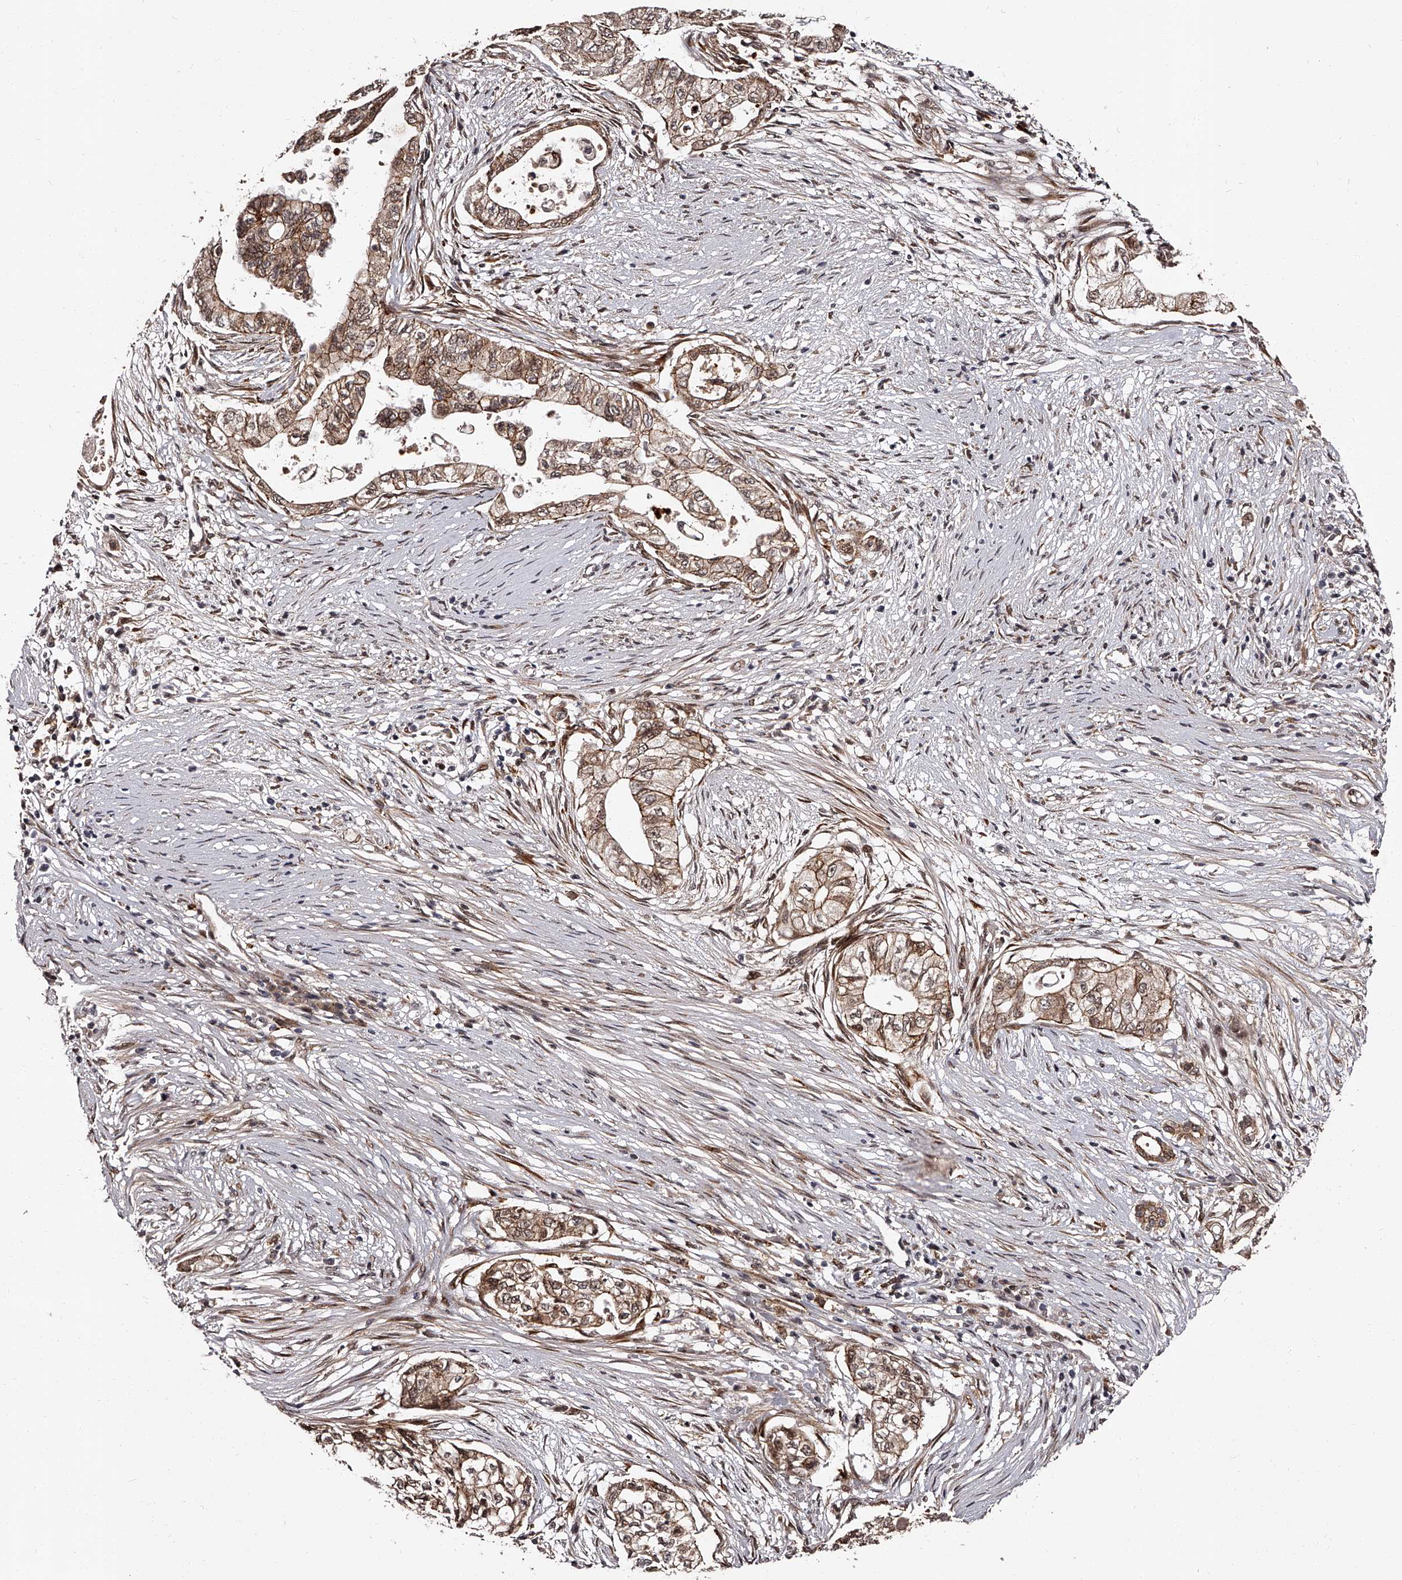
{"staining": {"intensity": "moderate", "quantity": ">75%", "location": "cytoplasmic/membranous,nuclear"}, "tissue": "pancreatic cancer", "cell_type": "Tumor cells", "image_type": "cancer", "snomed": [{"axis": "morphology", "description": "Adenocarcinoma, NOS"}, {"axis": "topography", "description": "Pancreas"}], "caption": "Protein expression analysis of human pancreatic cancer reveals moderate cytoplasmic/membranous and nuclear positivity in about >75% of tumor cells.", "gene": "RSC1A1", "patient": {"sex": "male", "age": 72}}